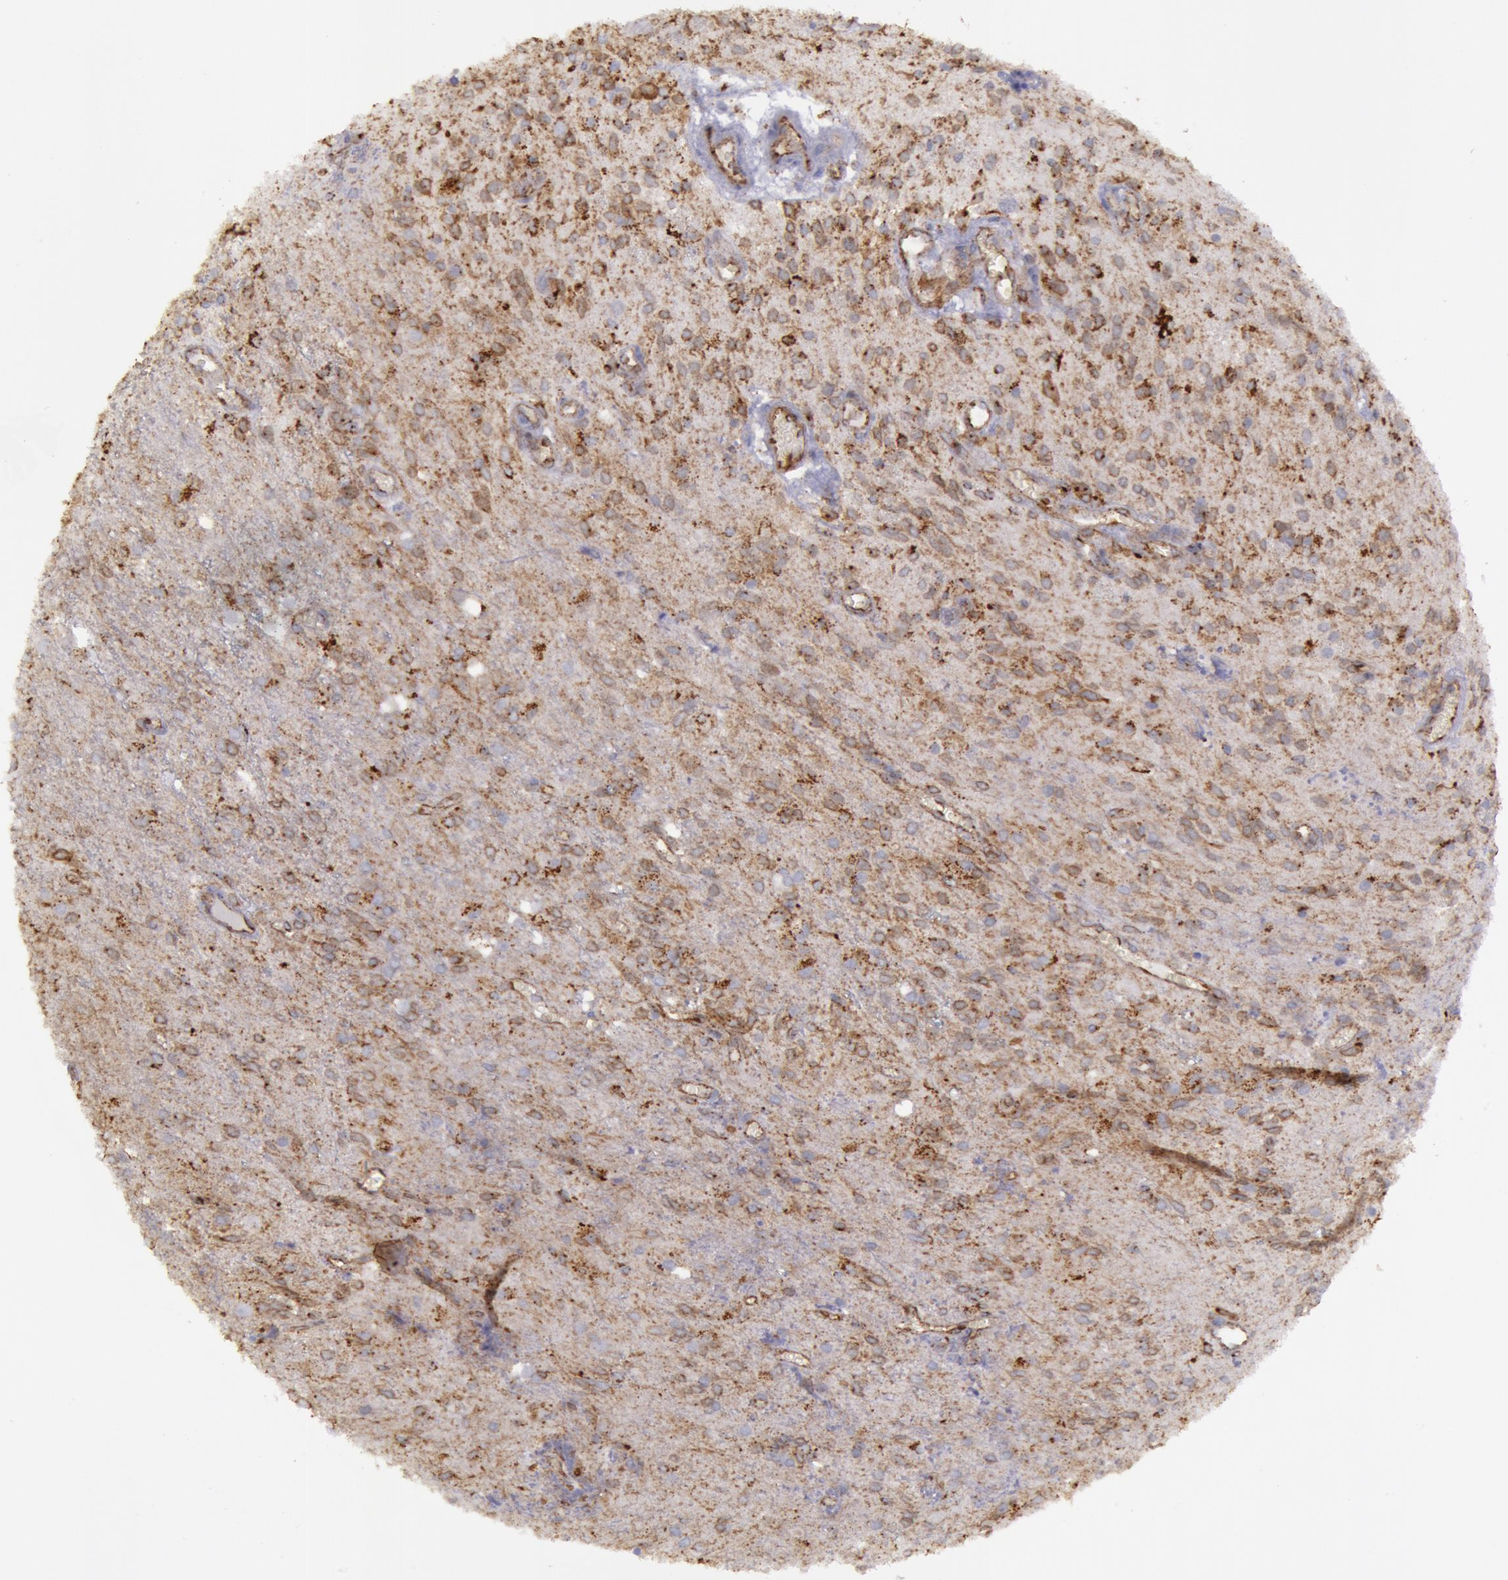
{"staining": {"intensity": "moderate", "quantity": ">75%", "location": "cytoplasmic/membranous"}, "tissue": "glioma", "cell_type": "Tumor cells", "image_type": "cancer", "snomed": [{"axis": "morphology", "description": "Glioma, malignant, Low grade"}, {"axis": "topography", "description": "Brain"}], "caption": "Malignant glioma (low-grade) stained with DAB (3,3'-diaminobenzidine) immunohistochemistry displays medium levels of moderate cytoplasmic/membranous positivity in about >75% of tumor cells.", "gene": "FLOT2", "patient": {"sex": "female", "age": 15}}